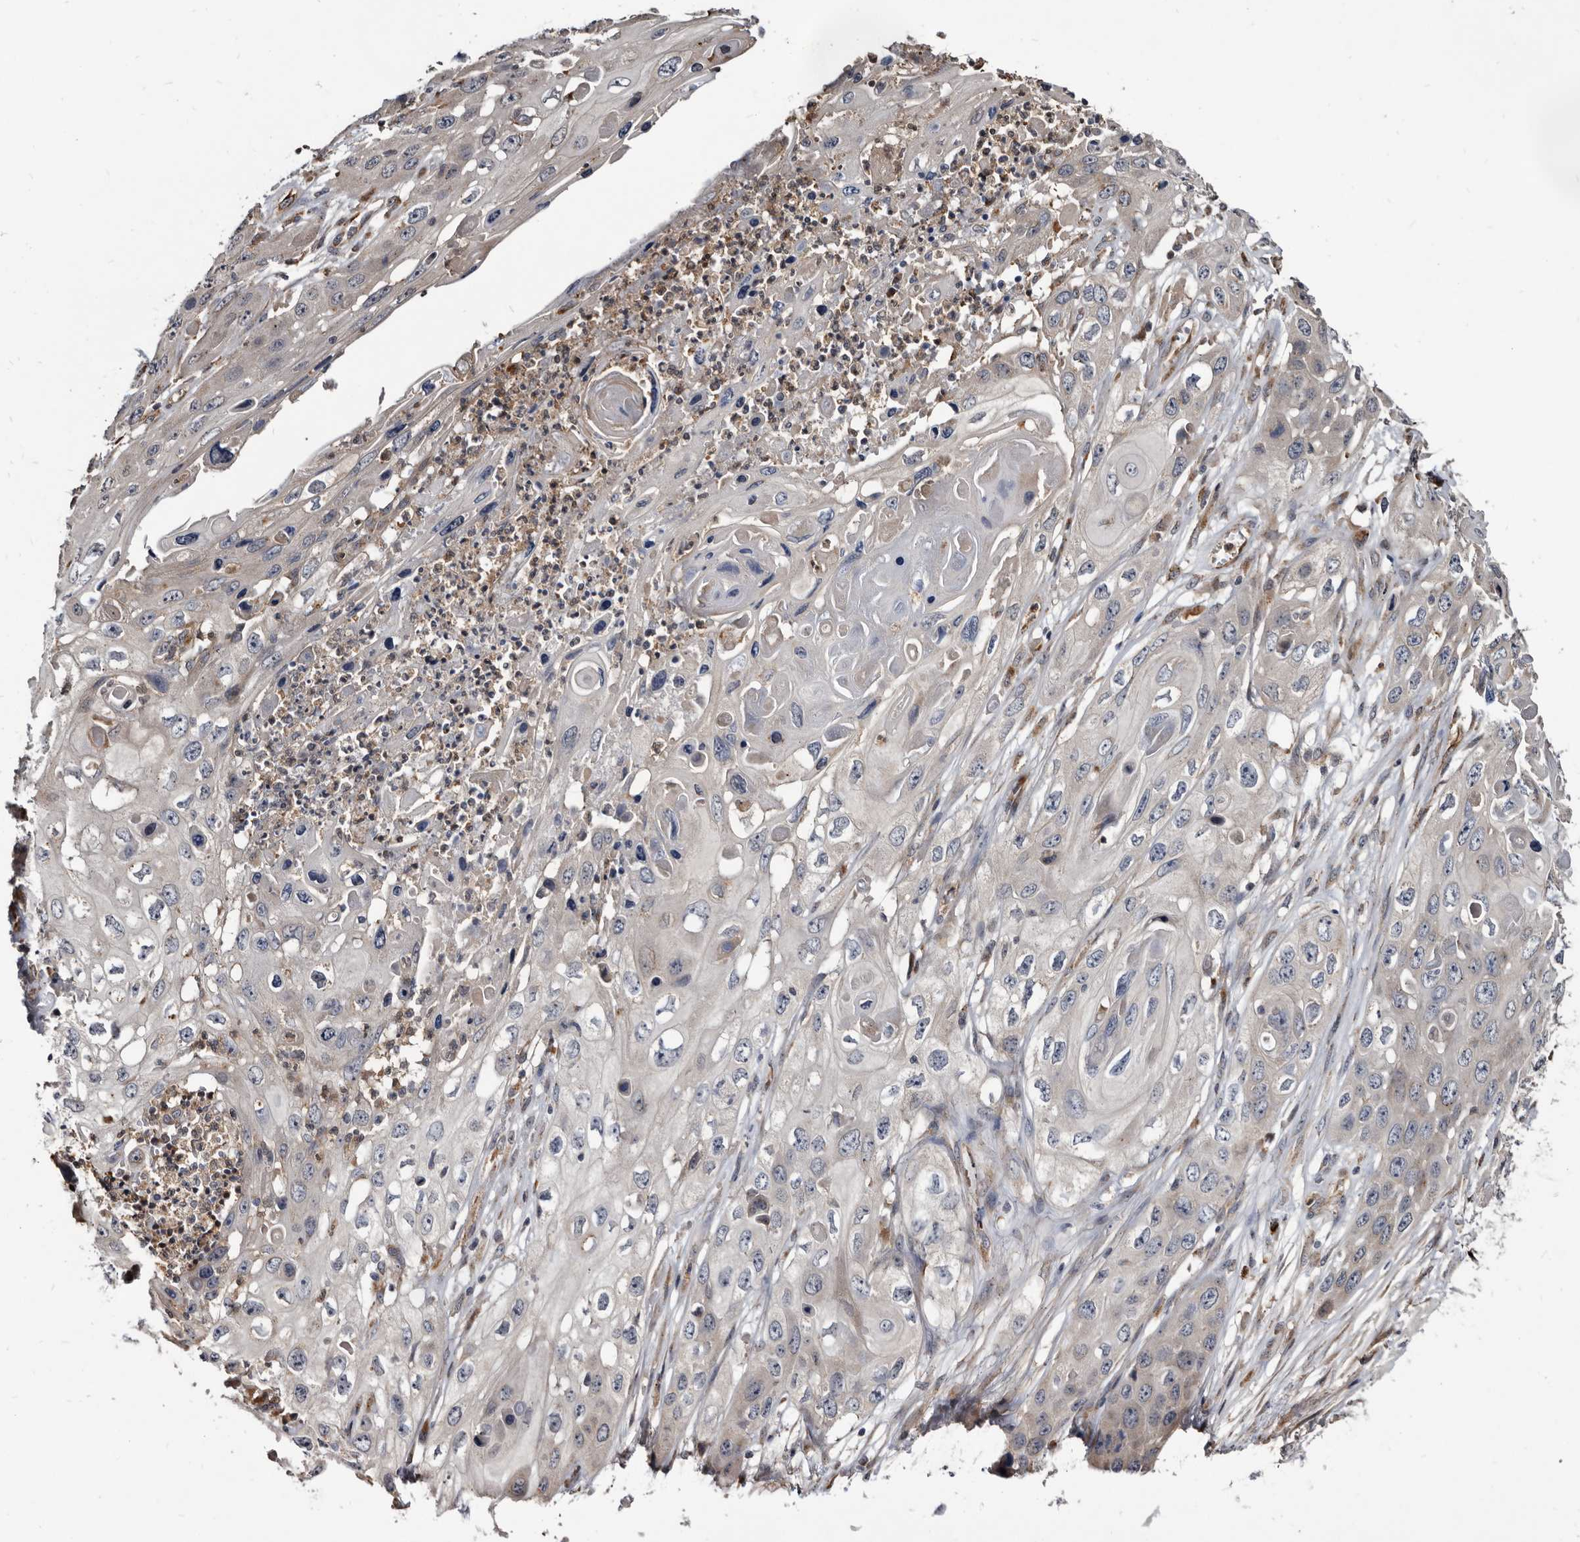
{"staining": {"intensity": "negative", "quantity": "none", "location": "none"}, "tissue": "skin cancer", "cell_type": "Tumor cells", "image_type": "cancer", "snomed": [{"axis": "morphology", "description": "Squamous cell carcinoma, NOS"}, {"axis": "topography", "description": "Skin"}], "caption": "IHC histopathology image of human skin cancer (squamous cell carcinoma) stained for a protein (brown), which reveals no positivity in tumor cells.", "gene": "CTSA", "patient": {"sex": "male", "age": 55}}